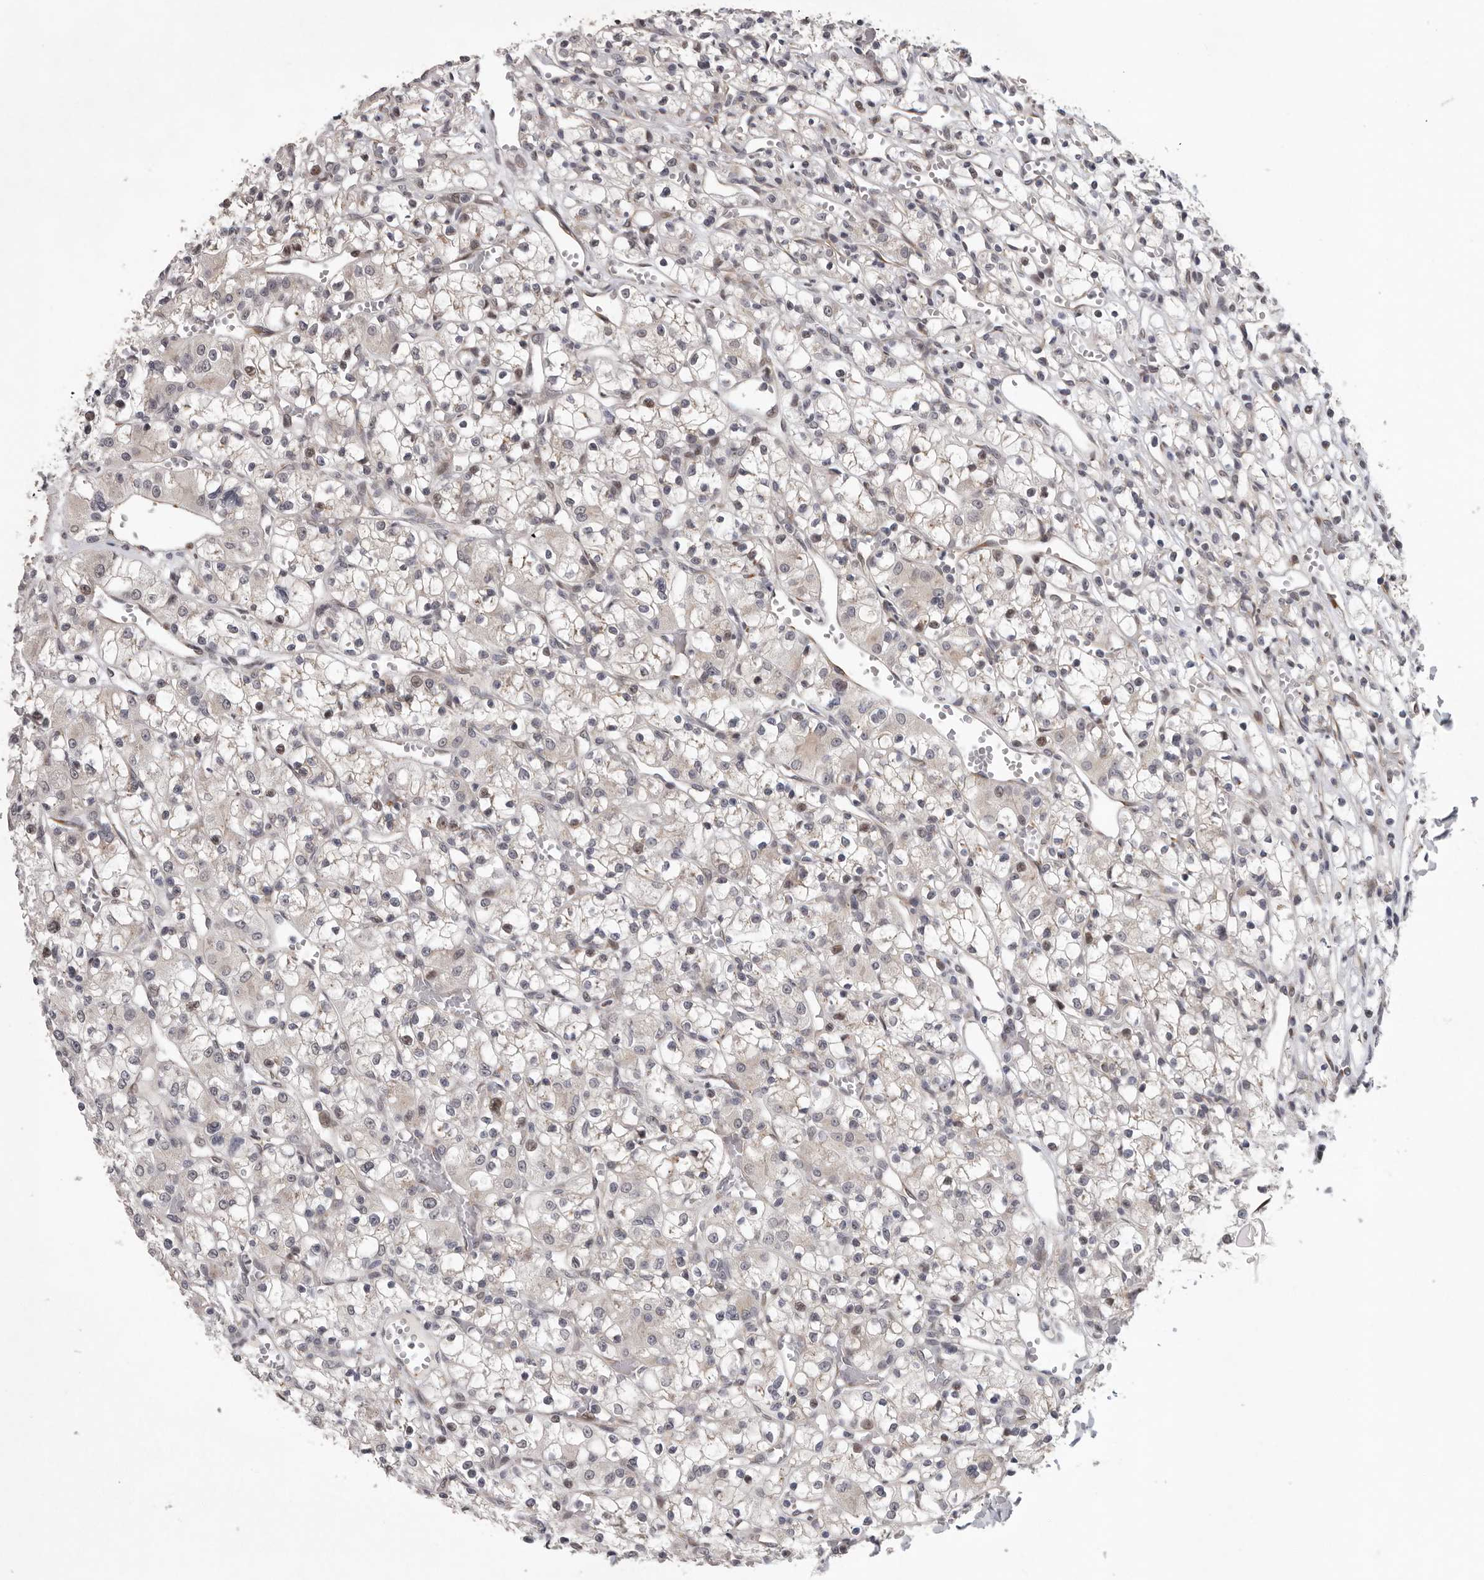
{"staining": {"intensity": "negative", "quantity": "none", "location": "none"}, "tissue": "renal cancer", "cell_type": "Tumor cells", "image_type": "cancer", "snomed": [{"axis": "morphology", "description": "Adenocarcinoma, NOS"}, {"axis": "topography", "description": "Kidney"}], "caption": "A photomicrograph of renal cancer stained for a protein exhibits no brown staining in tumor cells.", "gene": "RALGPS2", "patient": {"sex": "female", "age": 59}}